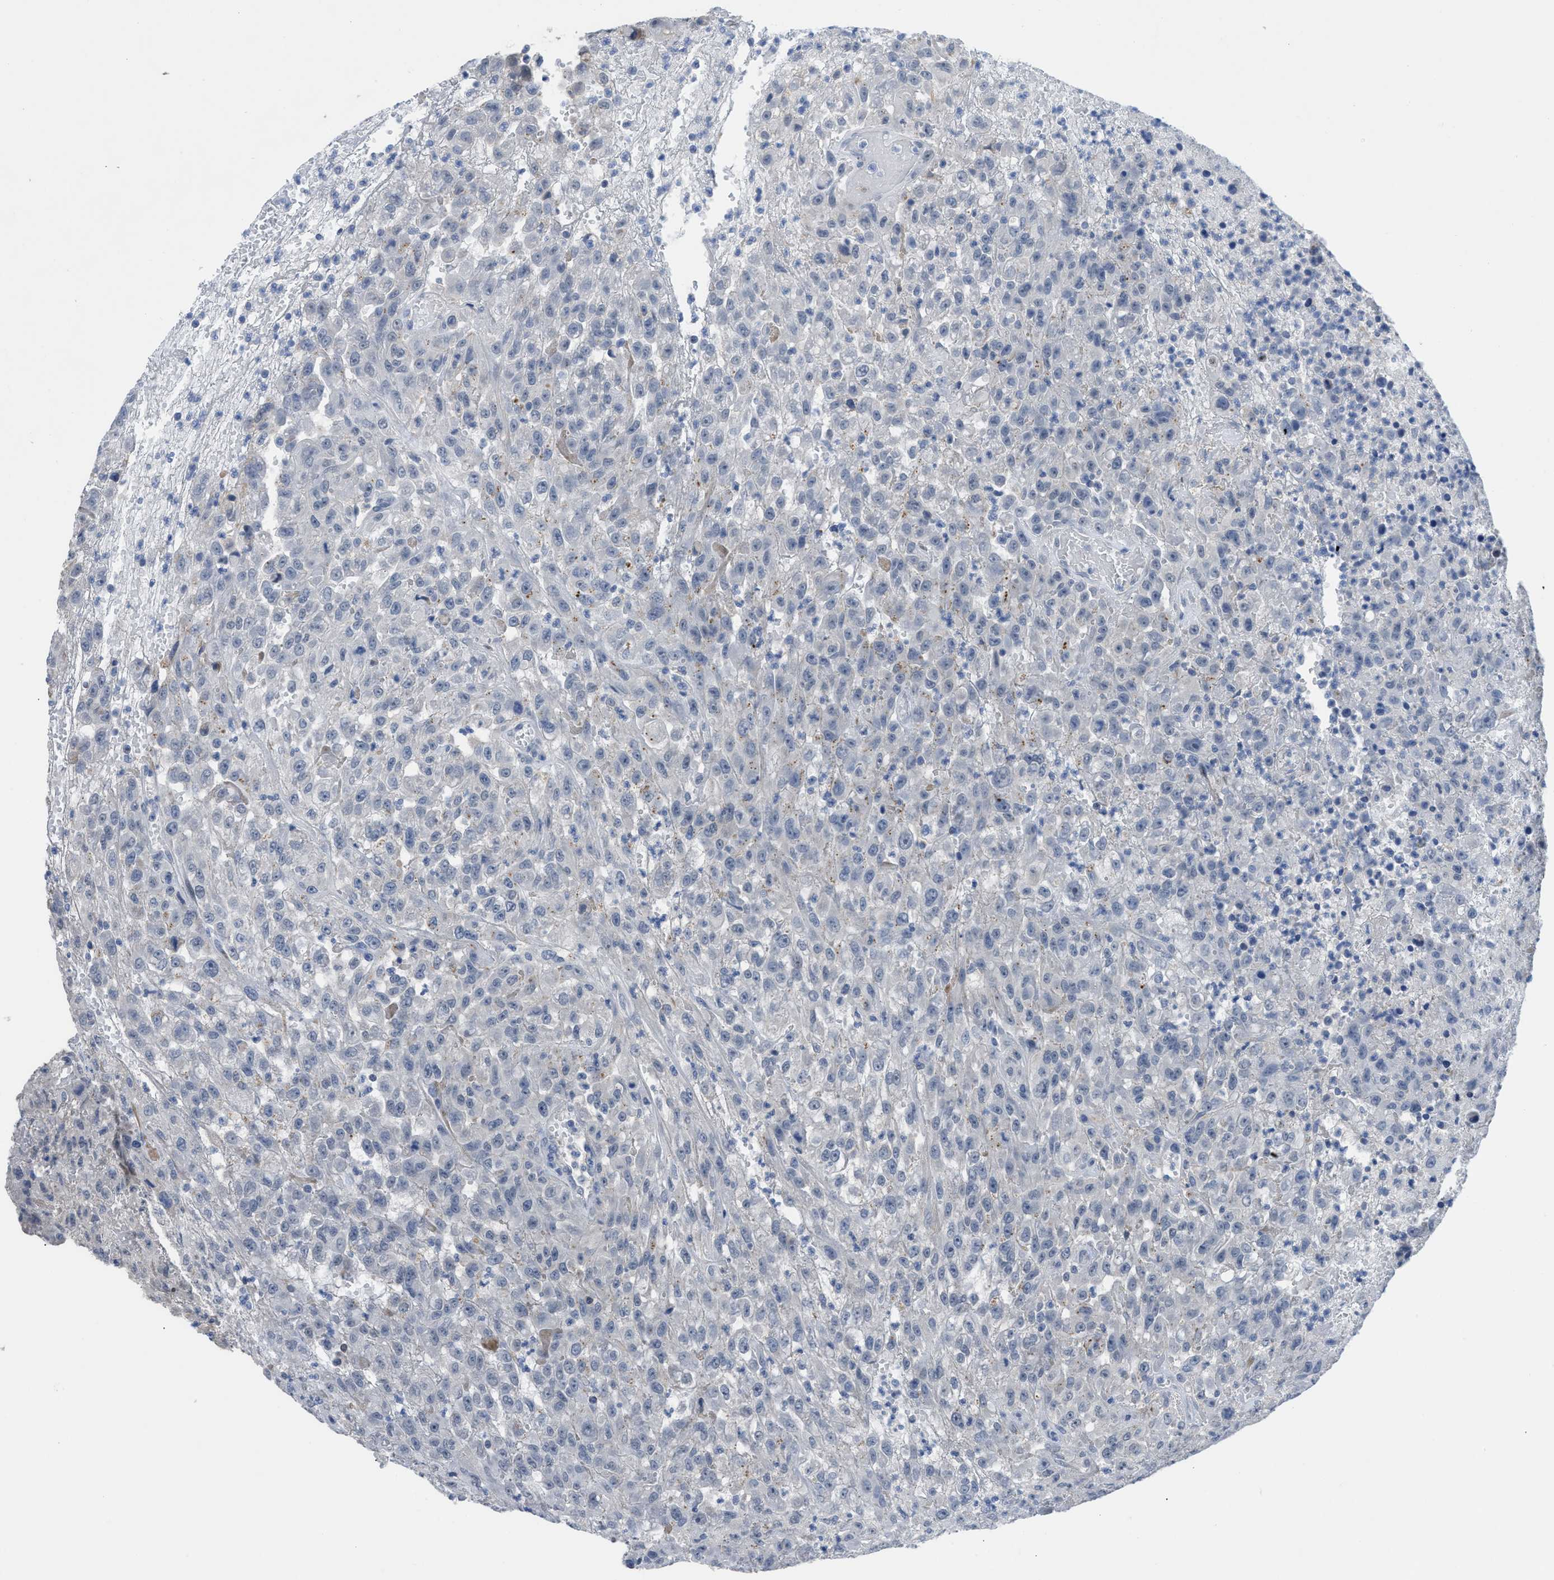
{"staining": {"intensity": "negative", "quantity": "none", "location": "none"}, "tissue": "urothelial cancer", "cell_type": "Tumor cells", "image_type": "cancer", "snomed": [{"axis": "morphology", "description": "Urothelial carcinoma, High grade"}, {"axis": "topography", "description": "Urinary bladder"}], "caption": "DAB immunohistochemical staining of urothelial carcinoma (high-grade) exhibits no significant staining in tumor cells.", "gene": "OR9K2", "patient": {"sex": "male", "age": 46}}